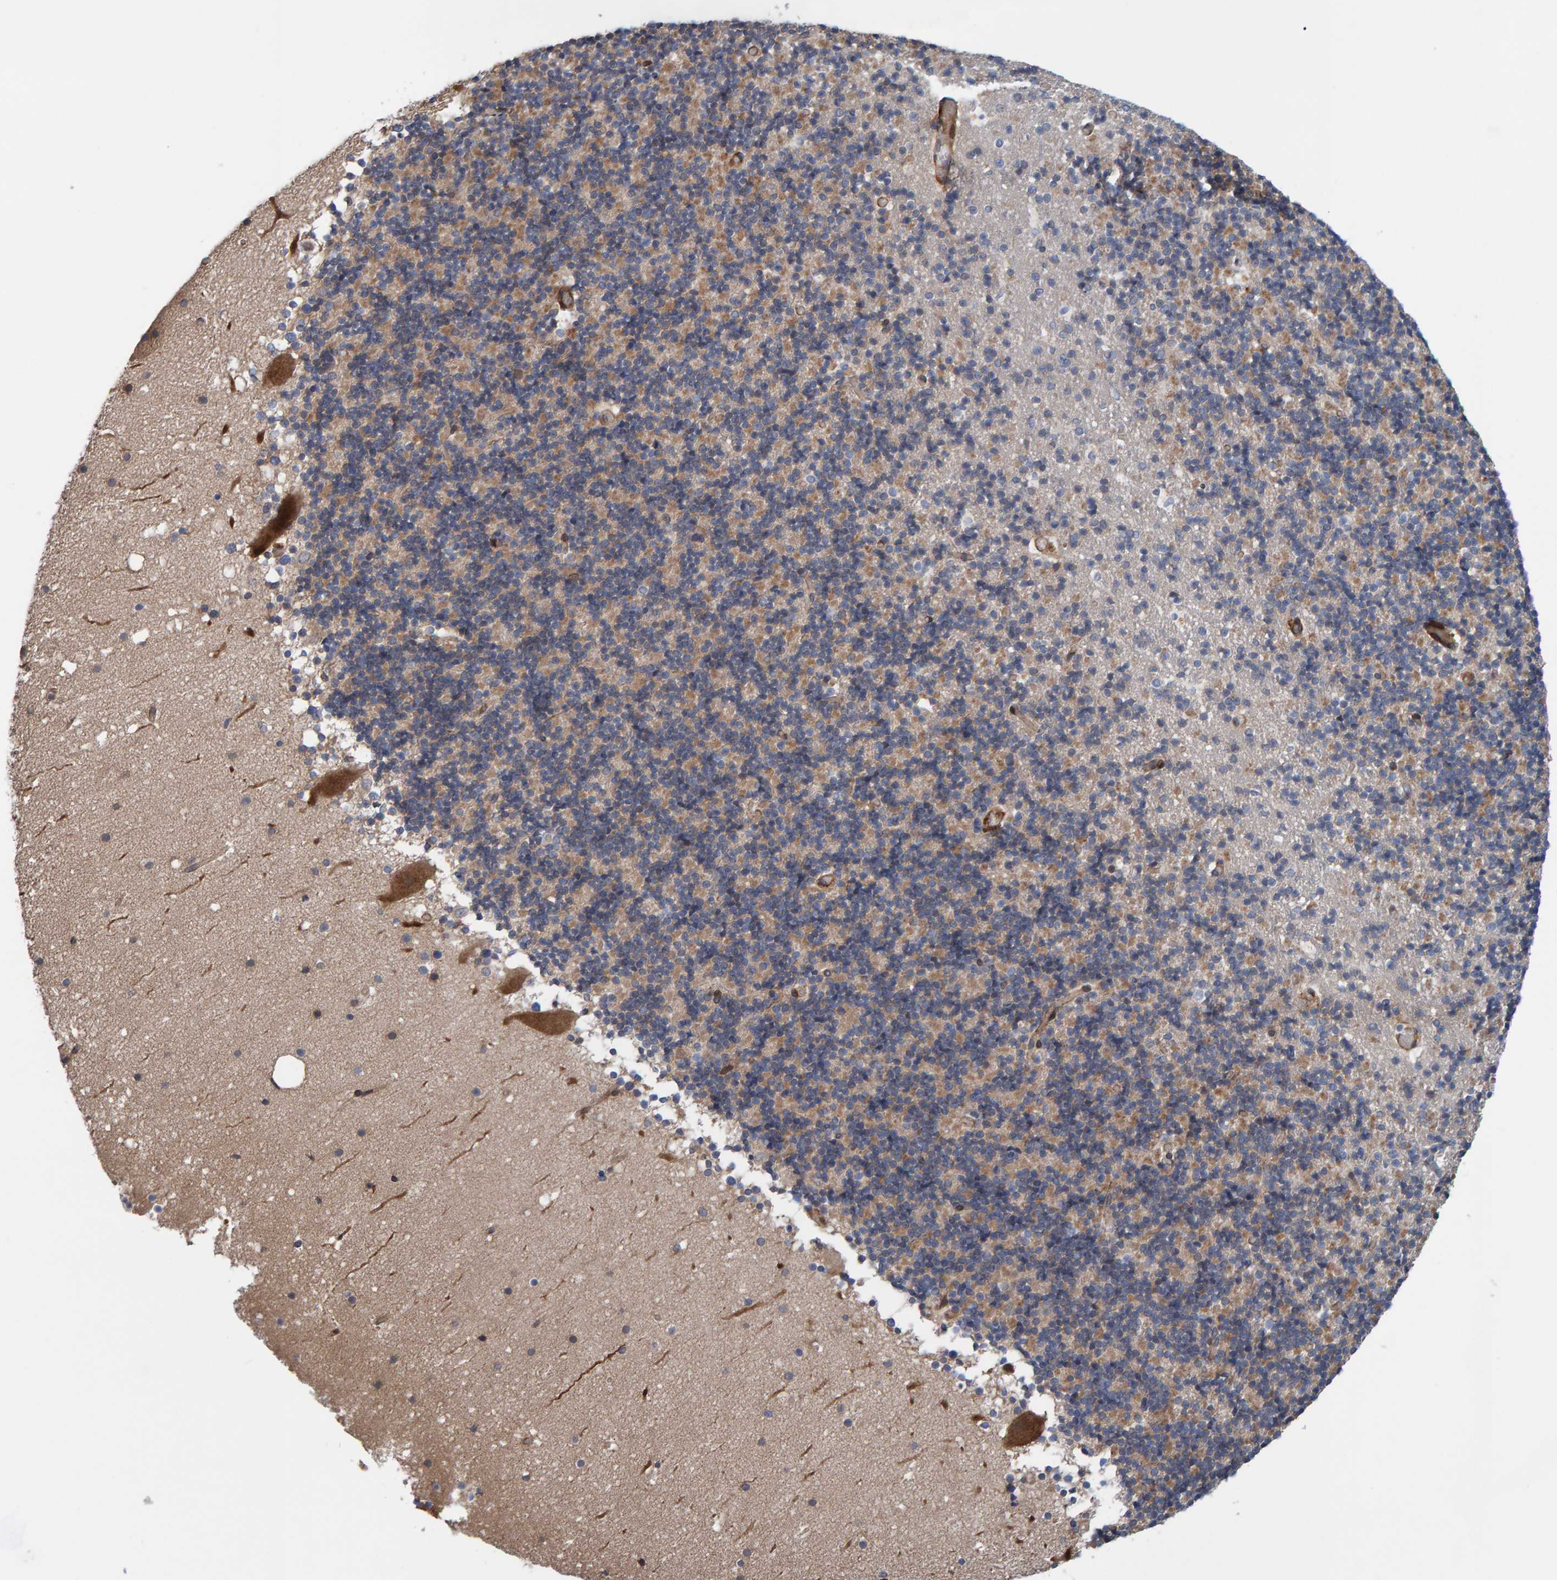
{"staining": {"intensity": "moderate", "quantity": "25%-75%", "location": "cytoplasmic/membranous"}, "tissue": "cerebellum", "cell_type": "Cells in granular layer", "image_type": "normal", "snomed": [{"axis": "morphology", "description": "Normal tissue, NOS"}, {"axis": "topography", "description": "Cerebellum"}], "caption": "A medium amount of moderate cytoplasmic/membranous expression is appreciated in about 25%-75% of cells in granular layer in normal cerebellum. (DAB (3,3'-diaminobenzidine) IHC with brightfield microscopy, high magnification).", "gene": "MFSD6L", "patient": {"sex": "male", "age": 57}}